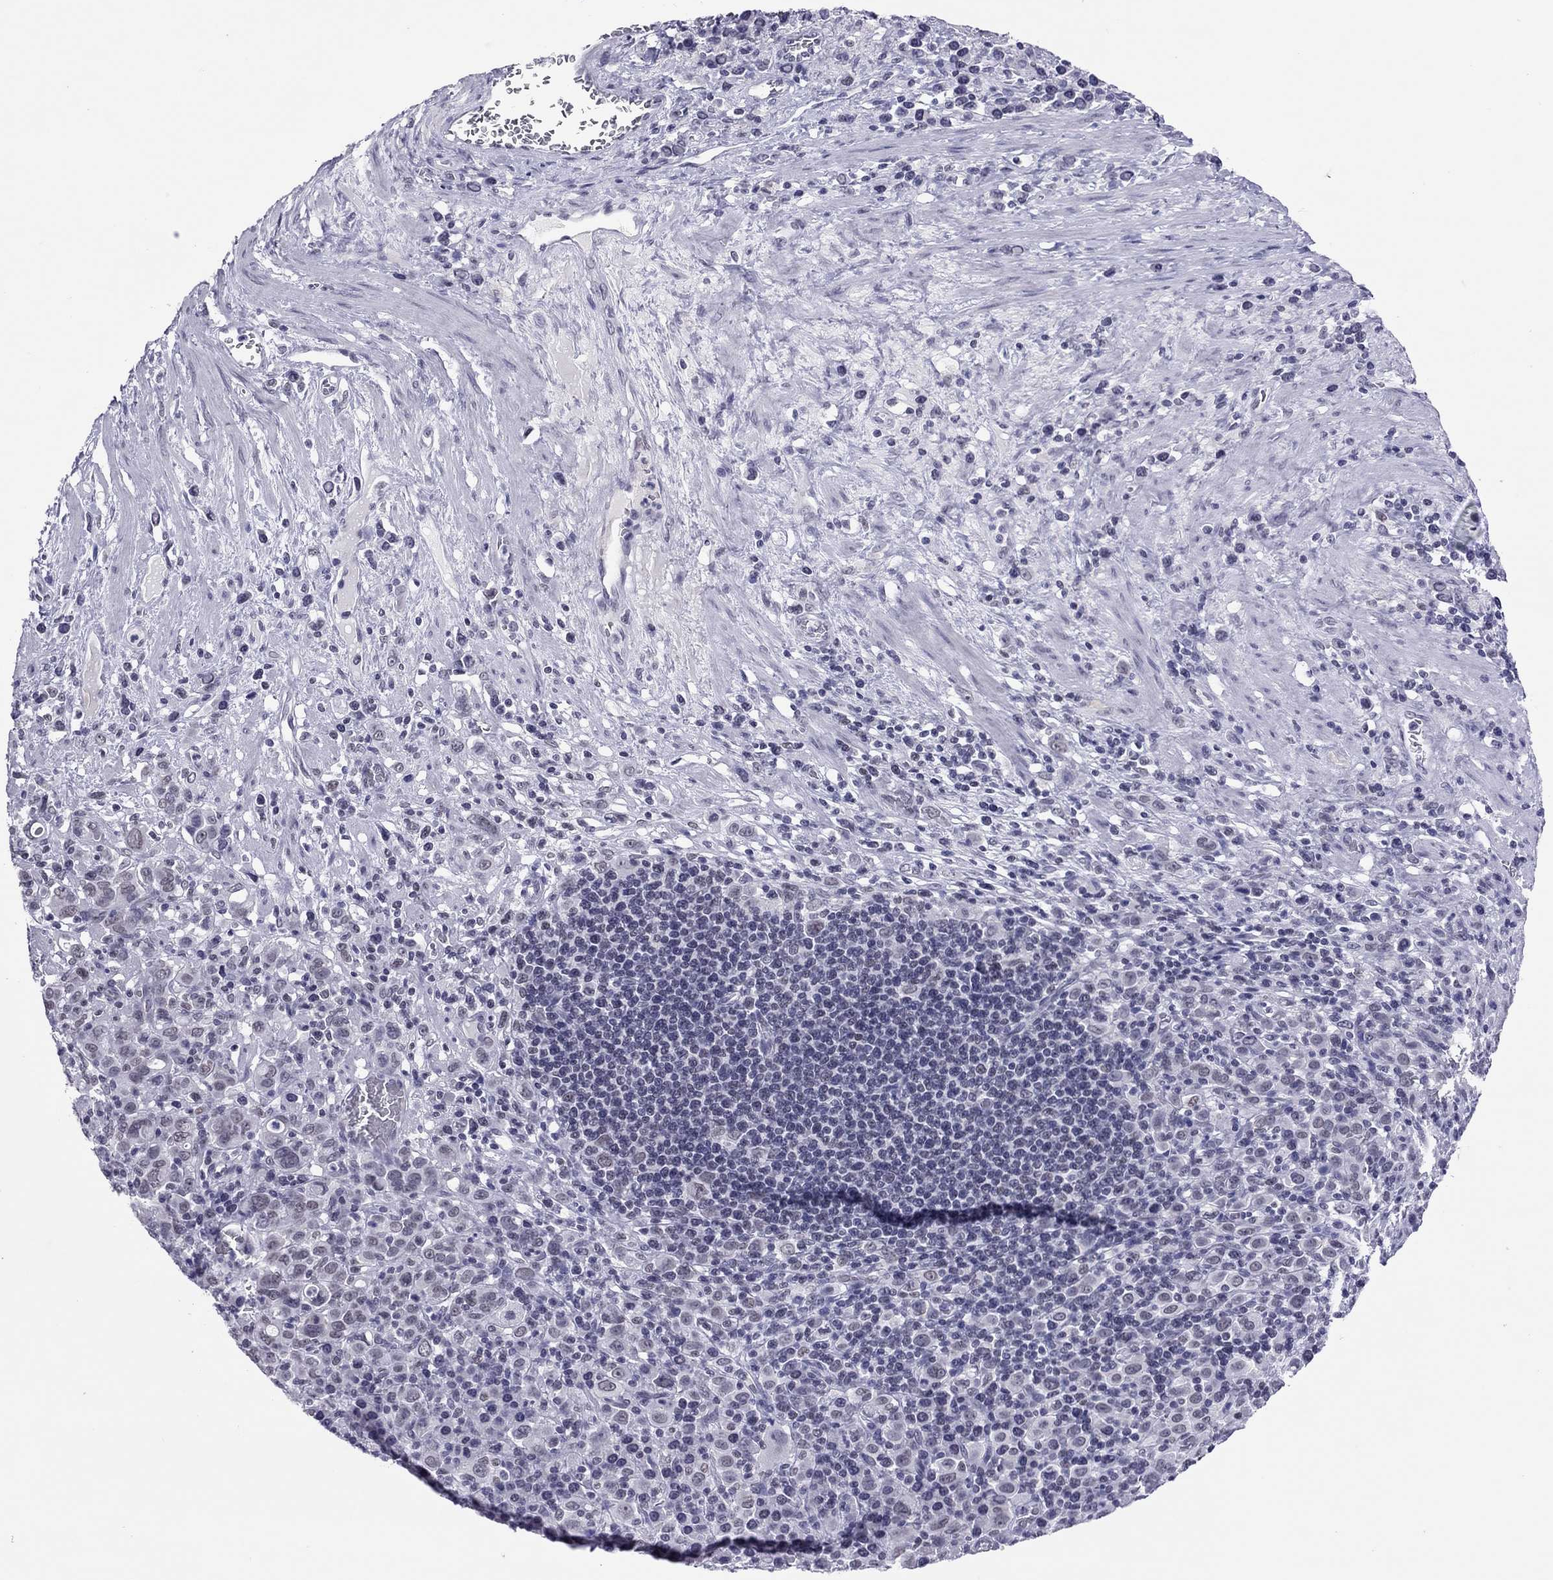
{"staining": {"intensity": "negative", "quantity": "none", "location": "none"}, "tissue": "stomach cancer", "cell_type": "Tumor cells", "image_type": "cancer", "snomed": [{"axis": "morphology", "description": "Adenocarcinoma, NOS"}, {"axis": "topography", "description": "Stomach, upper"}], "caption": "Stomach cancer (adenocarcinoma) was stained to show a protein in brown. There is no significant positivity in tumor cells.", "gene": "JHY", "patient": {"sex": "male", "age": 75}}